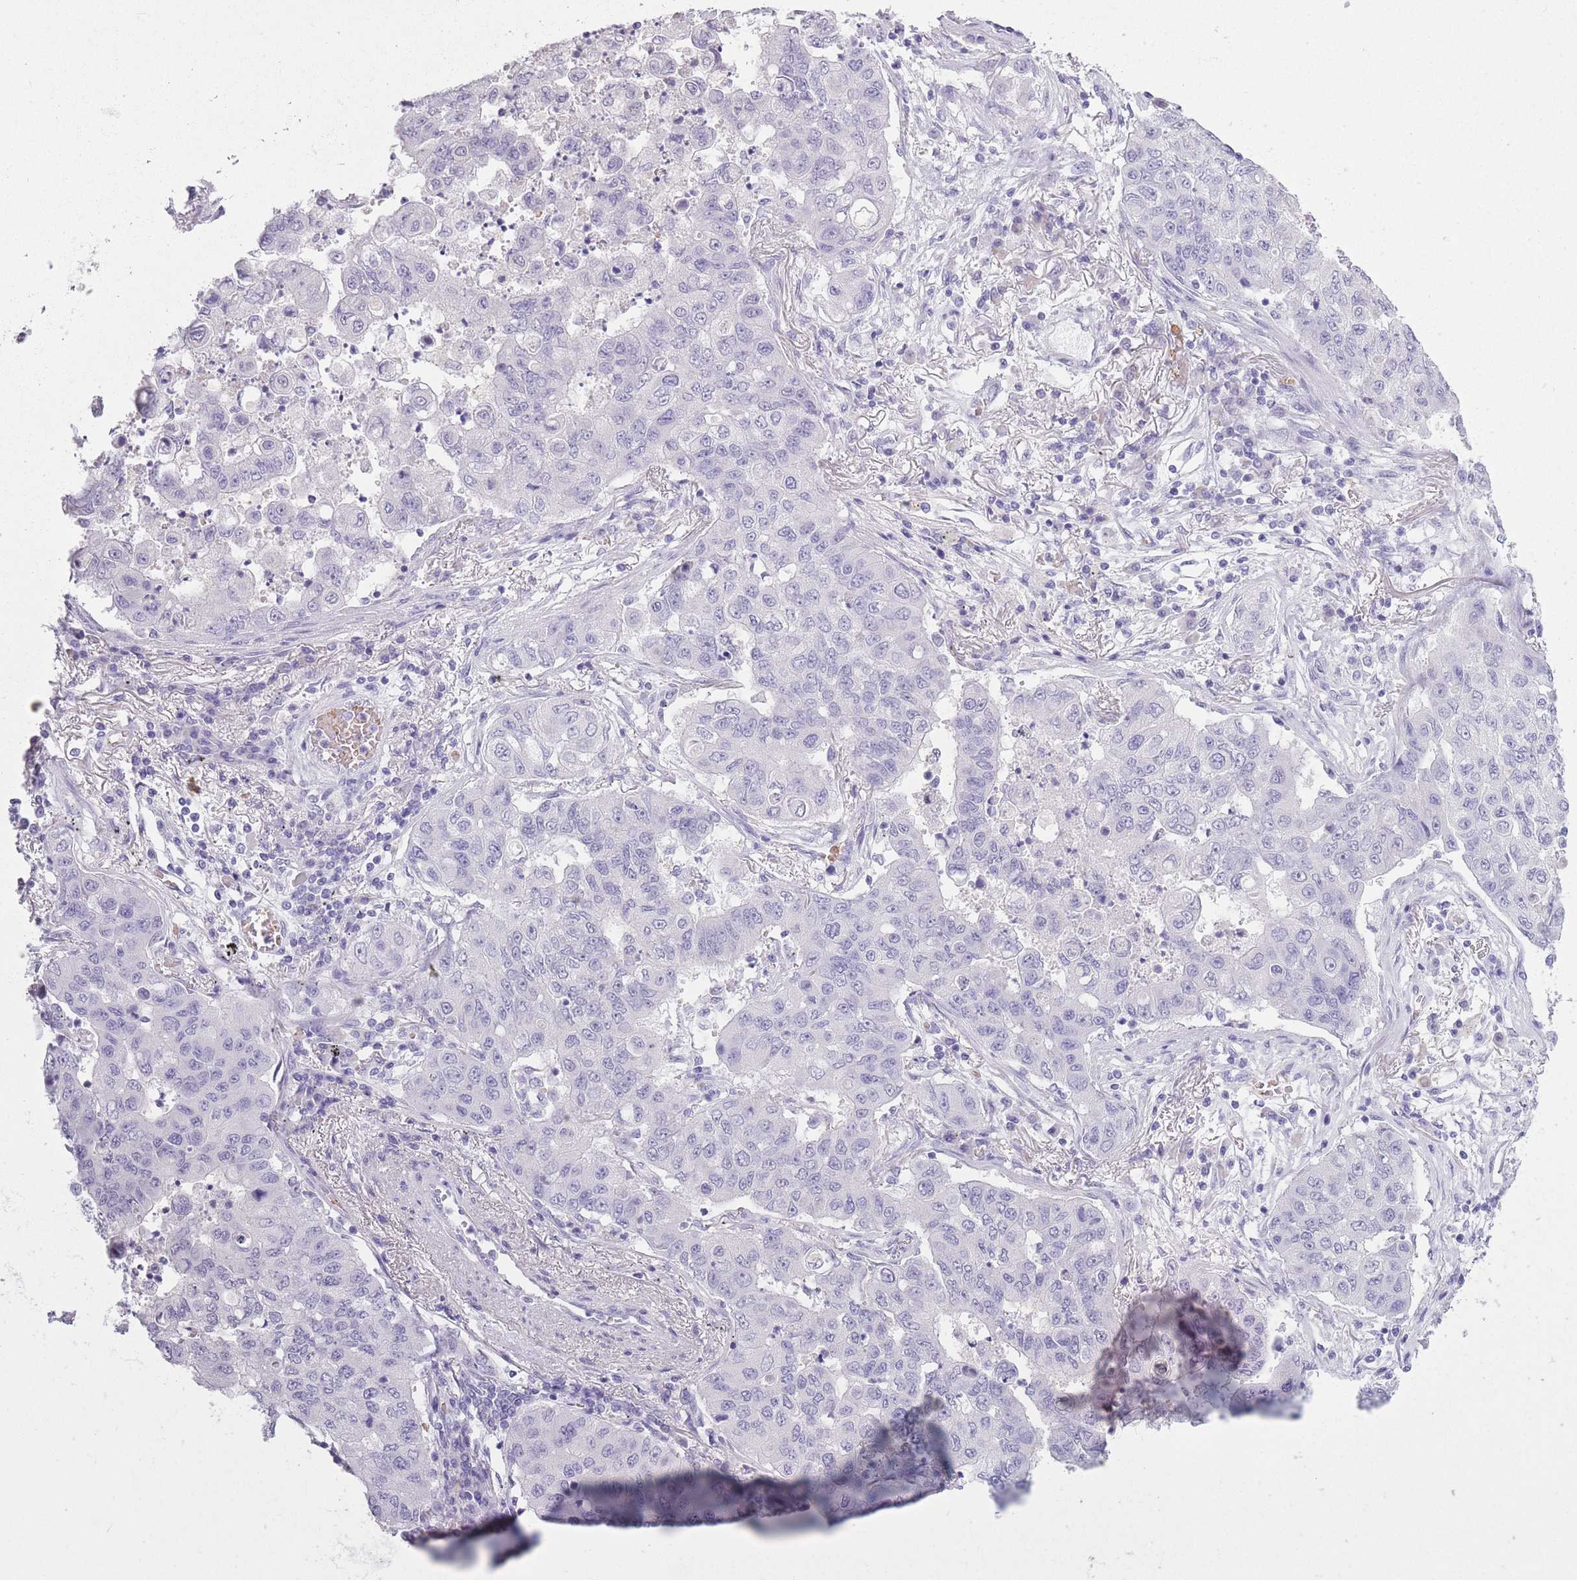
{"staining": {"intensity": "negative", "quantity": "none", "location": "none"}, "tissue": "lung cancer", "cell_type": "Tumor cells", "image_type": "cancer", "snomed": [{"axis": "morphology", "description": "Squamous cell carcinoma, NOS"}, {"axis": "topography", "description": "Lung"}], "caption": "Tumor cells are negative for protein expression in human lung cancer.", "gene": "OR7C1", "patient": {"sex": "male", "age": 74}}